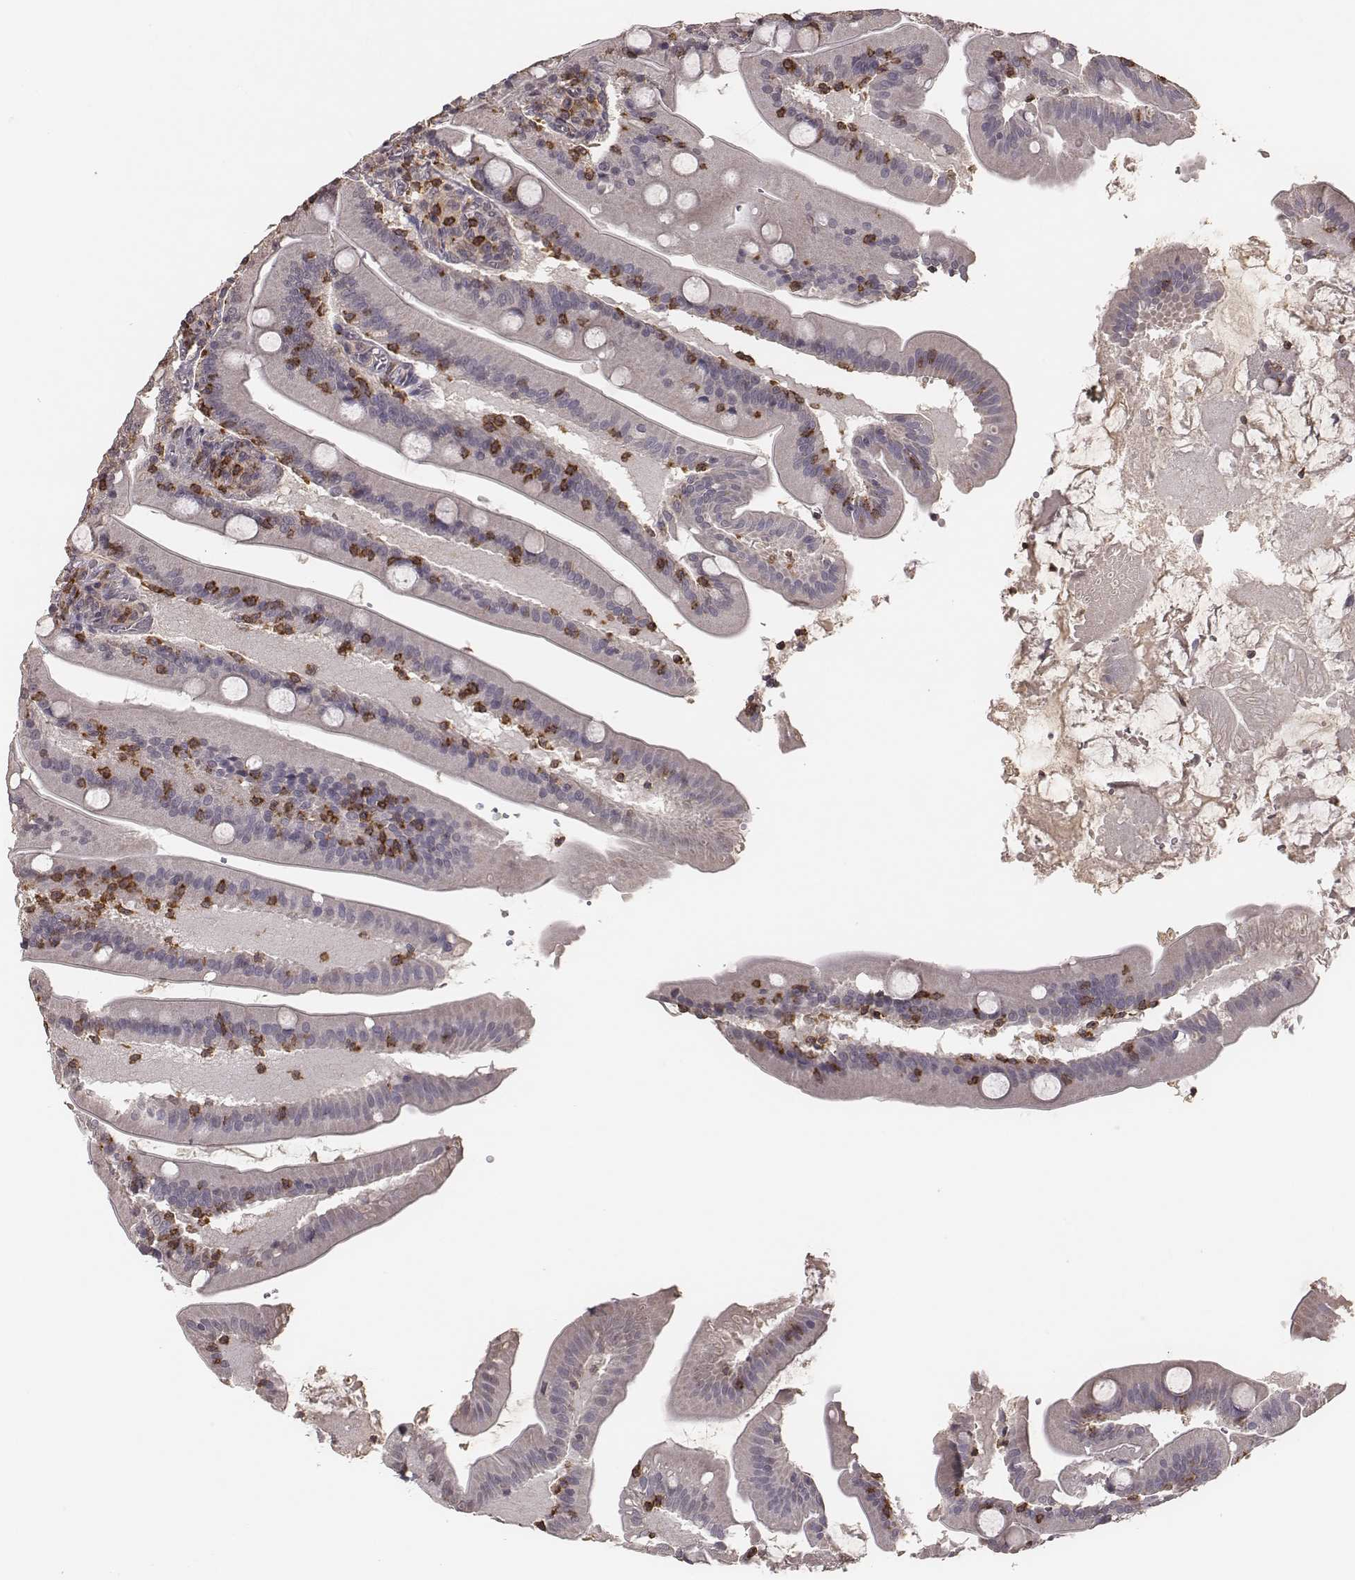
{"staining": {"intensity": "negative", "quantity": "none", "location": "none"}, "tissue": "small intestine", "cell_type": "Glandular cells", "image_type": "normal", "snomed": [{"axis": "morphology", "description": "Normal tissue, NOS"}, {"axis": "topography", "description": "Small intestine"}], "caption": "Immunohistochemistry of benign human small intestine exhibits no expression in glandular cells.", "gene": "PILRA", "patient": {"sex": "male", "age": 37}}